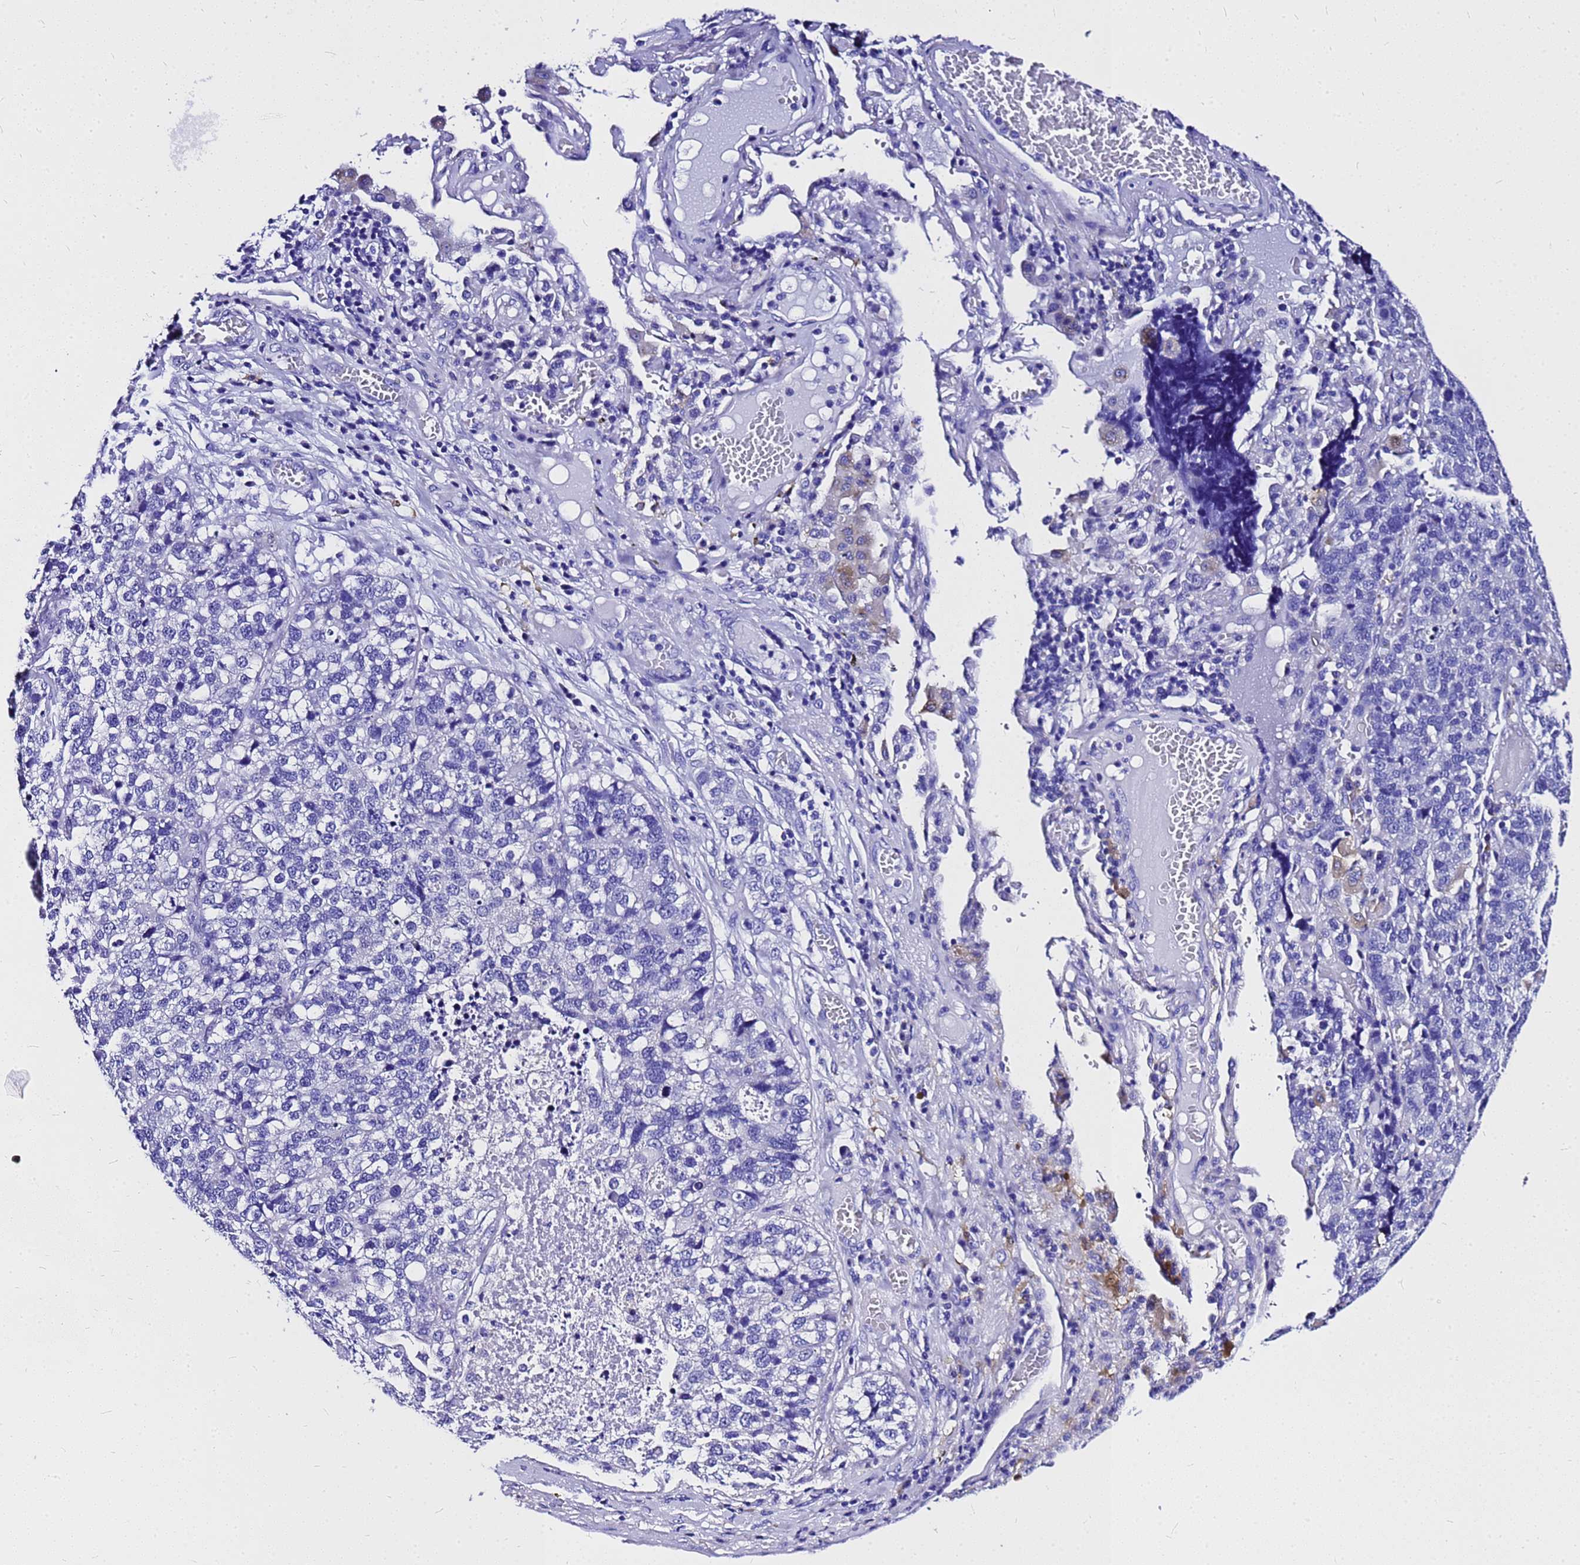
{"staining": {"intensity": "negative", "quantity": "none", "location": "none"}, "tissue": "lung cancer", "cell_type": "Tumor cells", "image_type": "cancer", "snomed": [{"axis": "morphology", "description": "Adenocarcinoma, NOS"}, {"axis": "topography", "description": "Lung"}], "caption": "This is an IHC histopathology image of human lung adenocarcinoma. There is no staining in tumor cells.", "gene": "HERC4", "patient": {"sex": "male", "age": 49}}